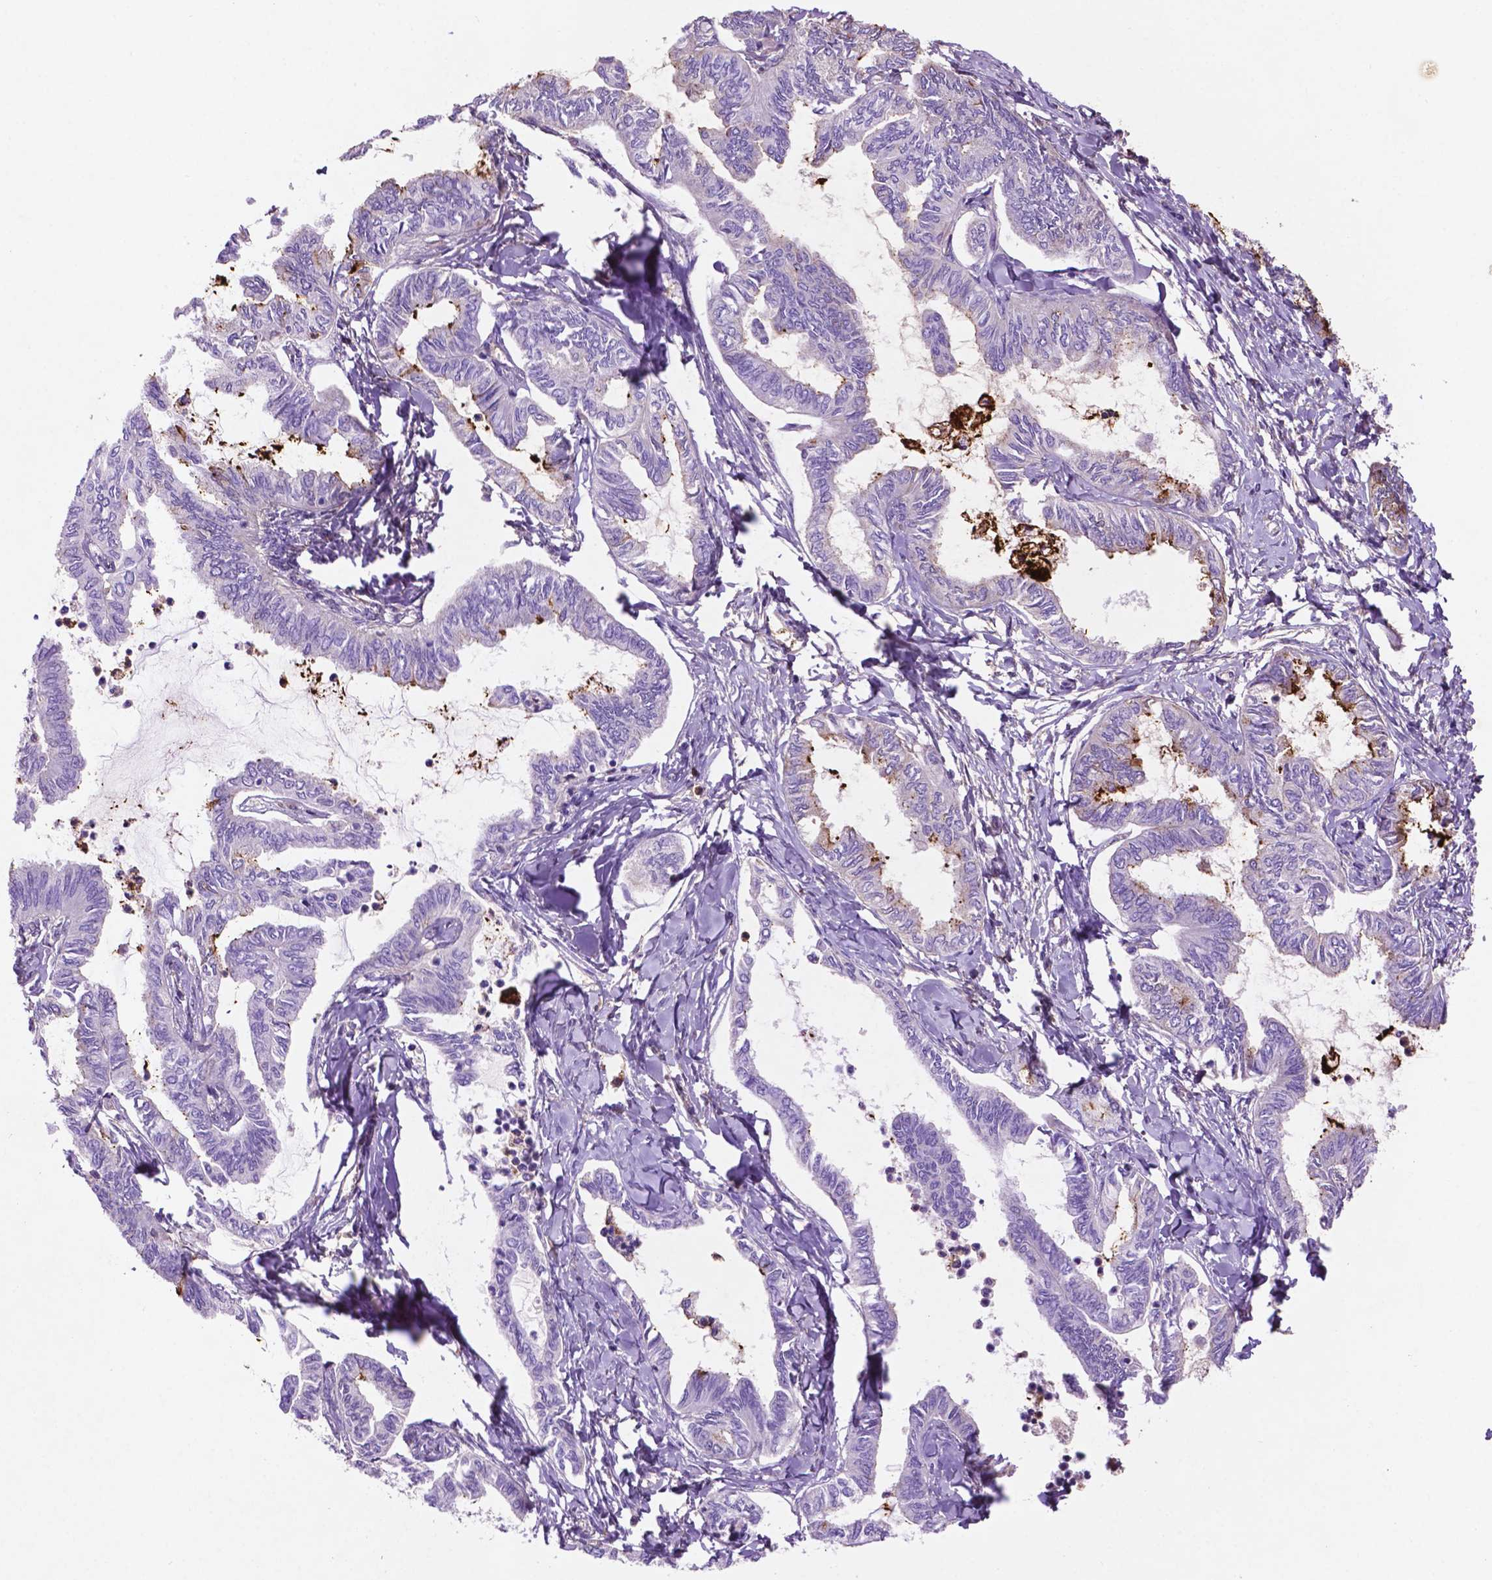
{"staining": {"intensity": "strong", "quantity": "<25%", "location": "cytoplasmic/membranous"}, "tissue": "ovarian cancer", "cell_type": "Tumor cells", "image_type": "cancer", "snomed": [{"axis": "morphology", "description": "Carcinoma, endometroid"}, {"axis": "topography", "description": "Ovary"}], "caption": "Endometroid carcinoma (ovarian) stained for a protein shows strong cytoplasmic/membranous positivity in tumor cells. Nuclei are stained in blue.", "gene": "GDPD5", "patient": {"sex": "female", "age": 70}}